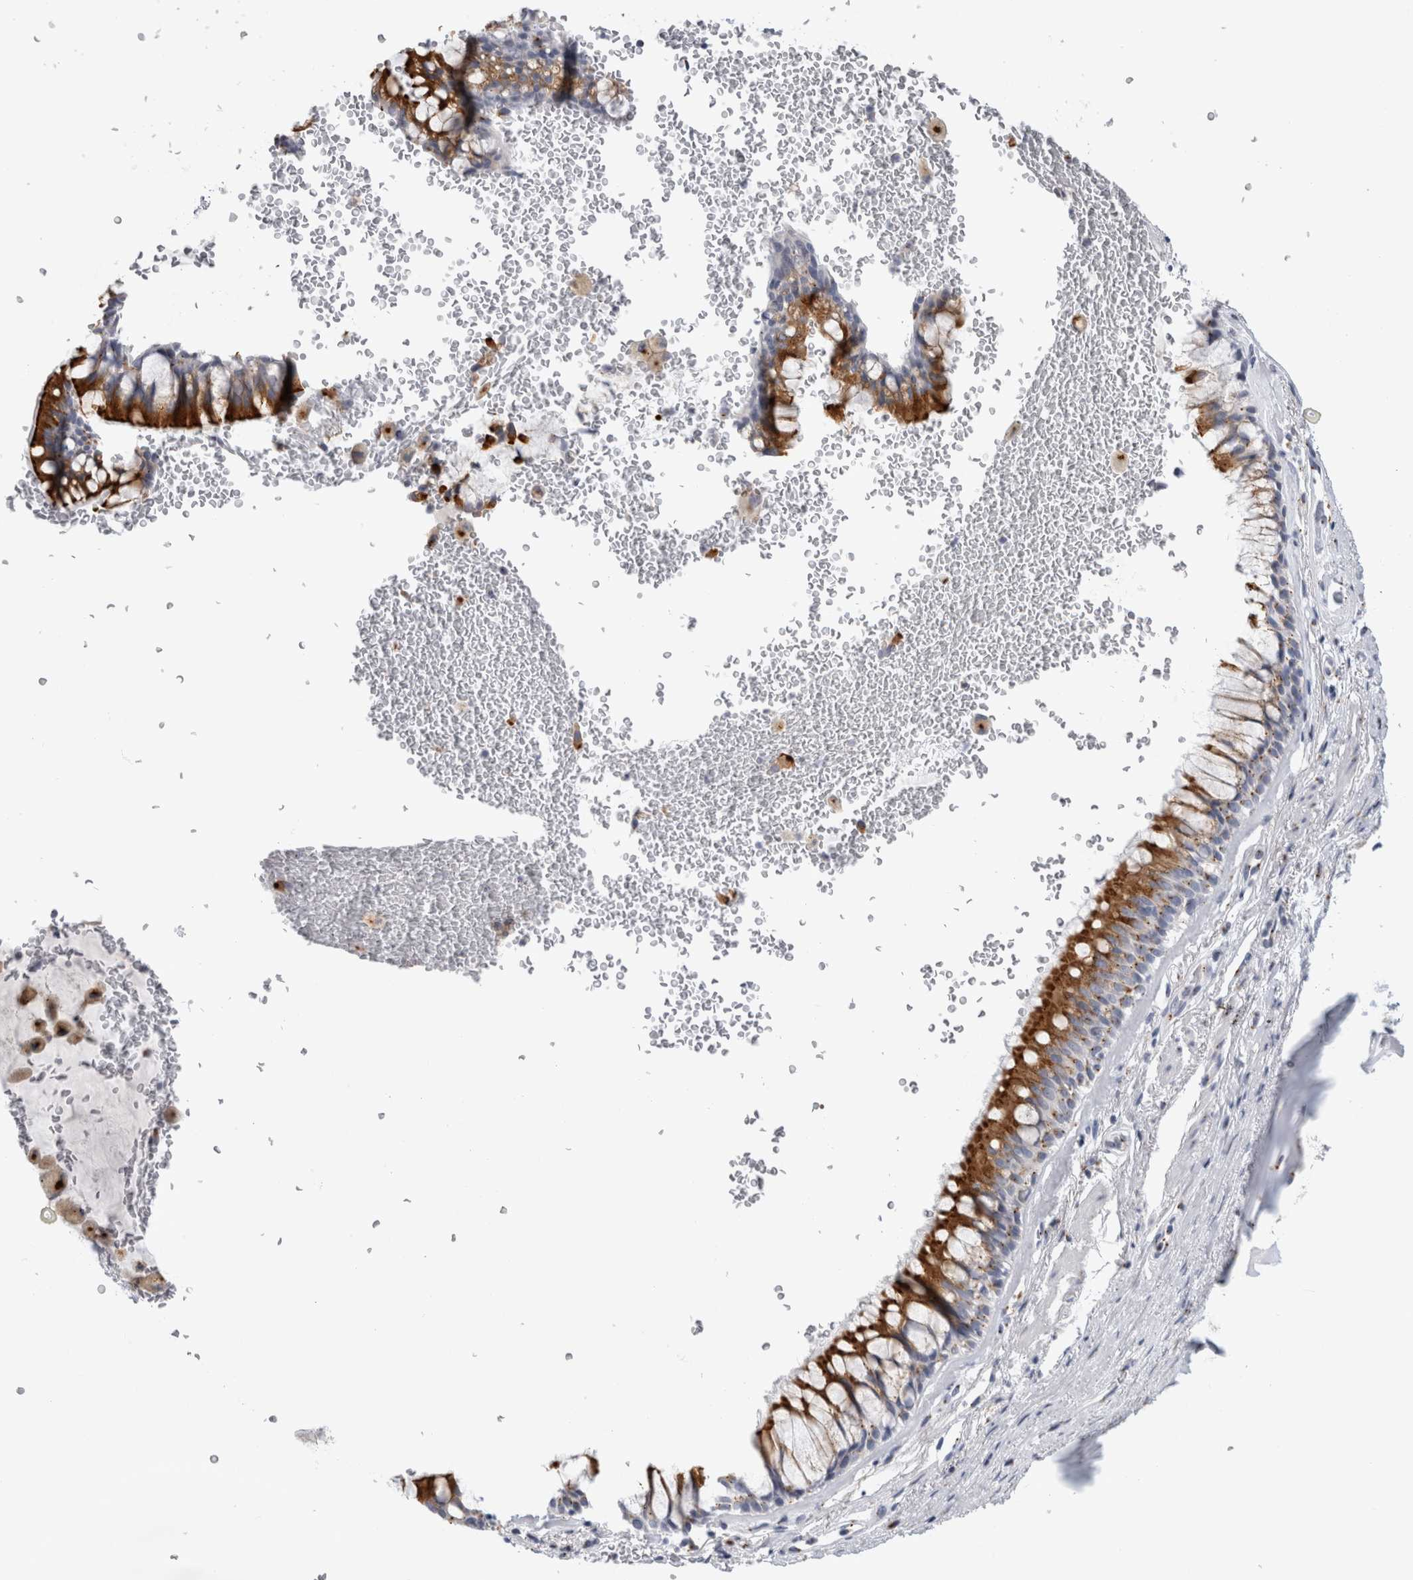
{"staining": {"intensity": "strong", "quantity": ">75%", "location": "cytoplasmic/membranous"}, "tissue": "bronchus", "cell_type": "Respiratory epithelial cells", "image_type": "normal", "snomed": [{"axis": "morphology", "description": "Normal tissue, NOS"}, {"axis": "topography", "description": "Cartilage tissue"}, {"axis": "topography", "description": "Bronchus"}], "caption": "Protein expression analysis of normal human bronchus reveals strong cytoplasmic/membranous expression in about >75% of respiratory epithelial cells. Using DAB (brown) and hematoxylin (blue) stains, captured at high magnification using brightfield microscopy.", "gene": "AKAP9", "patient": {"sex": "female", "age": 53}}